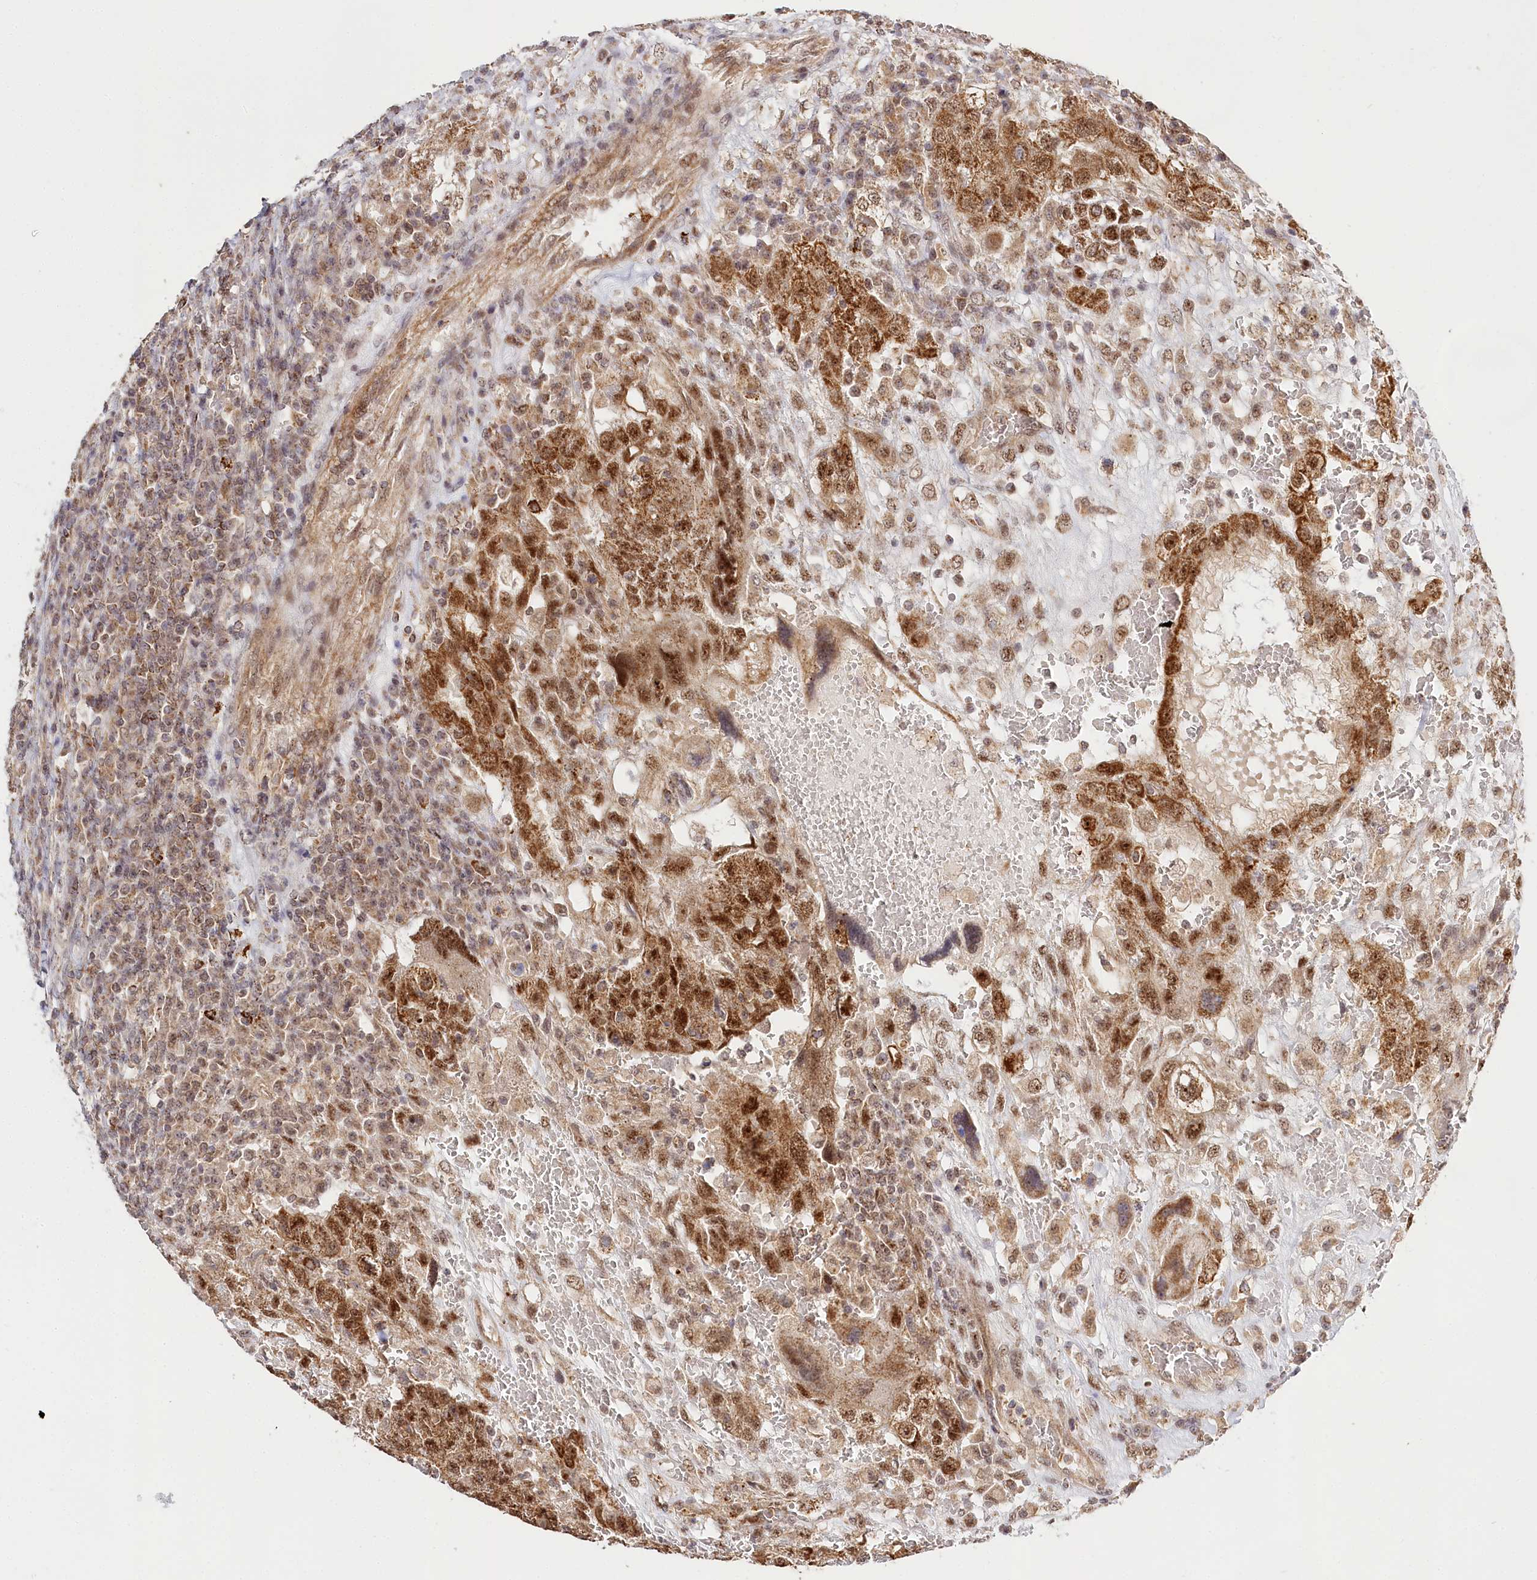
{"staining": {"intensity": "strong", "quantity": ">75%", "location": "cytoplasmic/membranous,nuclear"}, "tissue": "testis cancer", "cell_type": "Tumor cells", "image_type": "cancer", "snomed": [{"axis": "morphology", "description": "Carcinoma, Embryonal, NOS"}, {"axis": "topography", "description": "Testis"}], "caption": "Testis embryonal carcinoma stained for a protein displays strong cytoplasmic/membranous and nuclear positivity in tumor cells.", "gene": "RTN4IP1", "patient": {"sex": "male", "age": 26}}